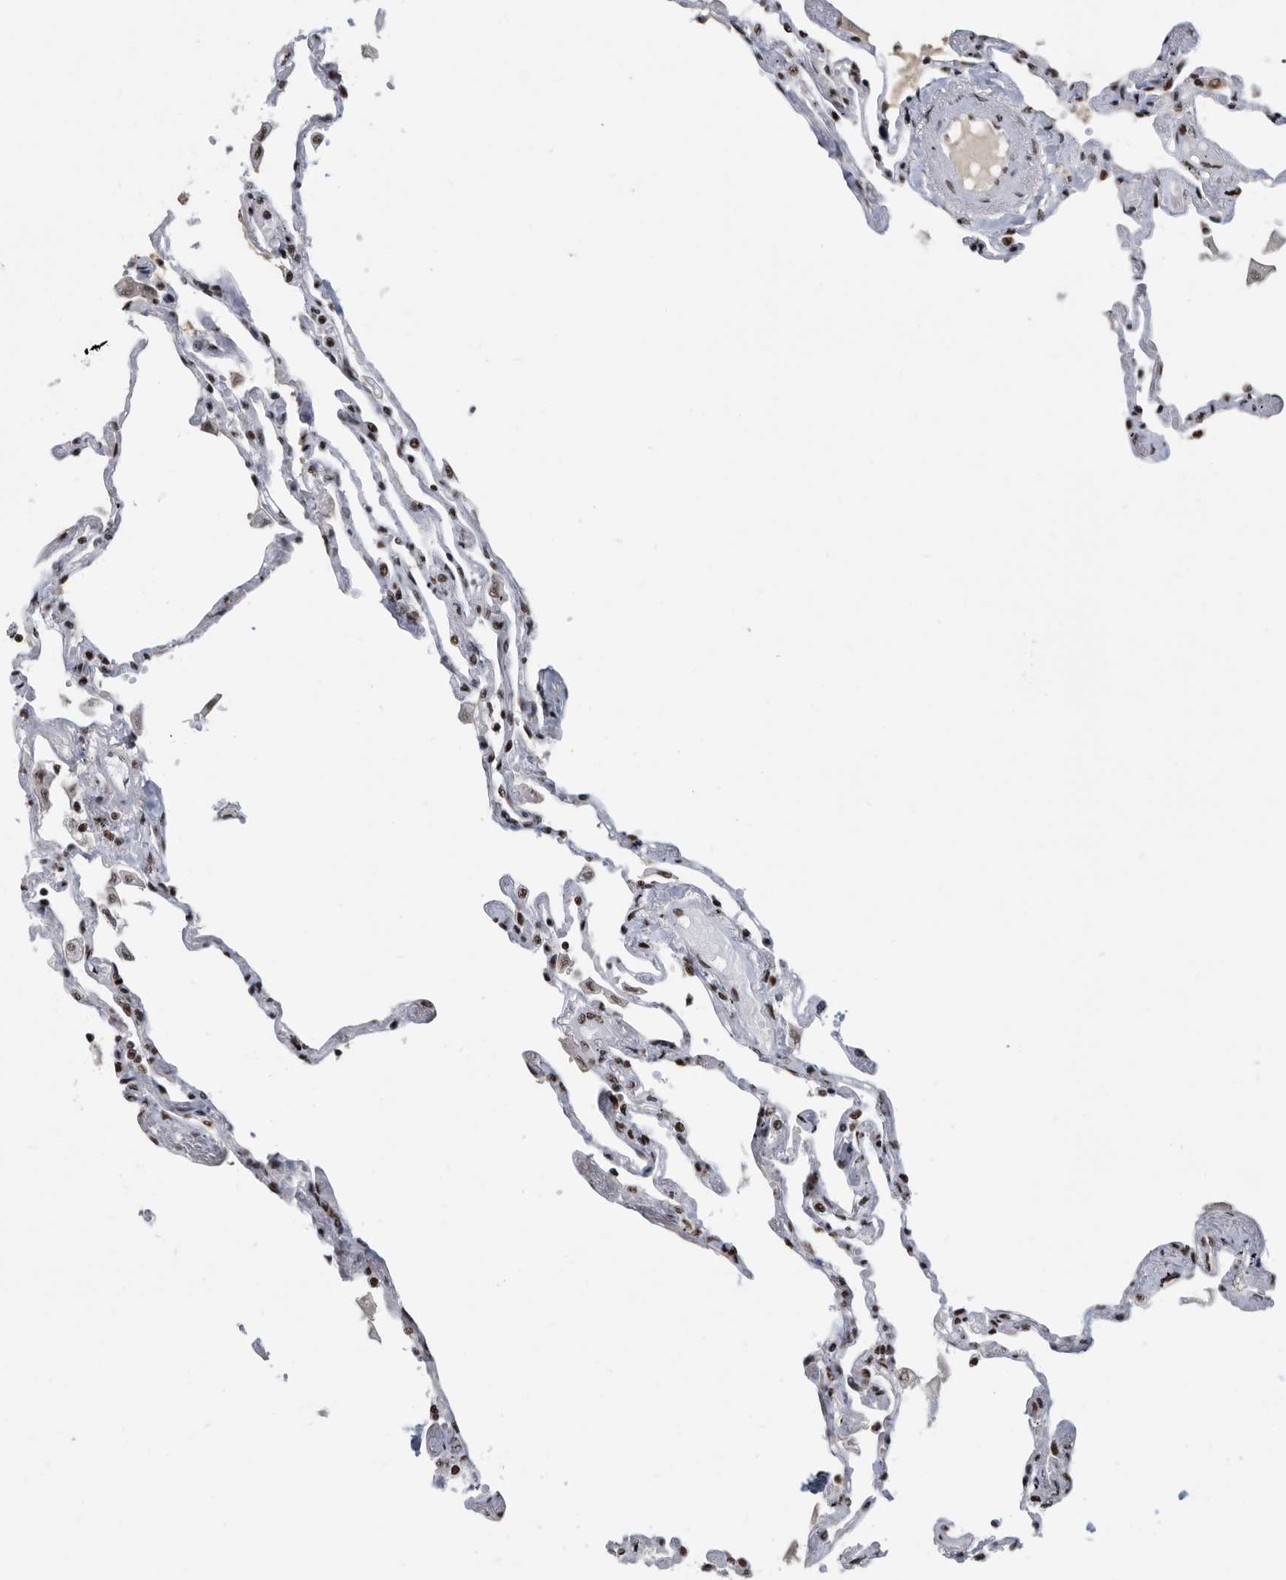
{"staining": {"intensity": "strong", "quantity": ">75%", "location": "nuclear"}, "tissue": "lung", "cell_type": "Alveolar cells", "image_type": "normal", "snomed": [{"axis": "morphology", "description": "Normal tissue, NOS"}, {"axis": "topography", "description": "Lung"}], "caption": "Protein staining of normal lung exhibits strong nuclear staining in about >75% of alveolar cells. (IHC, brightfield microscopy, high magnification).", "gene": "SF3A1", "patient": {"sex": "female", "age": 67}}